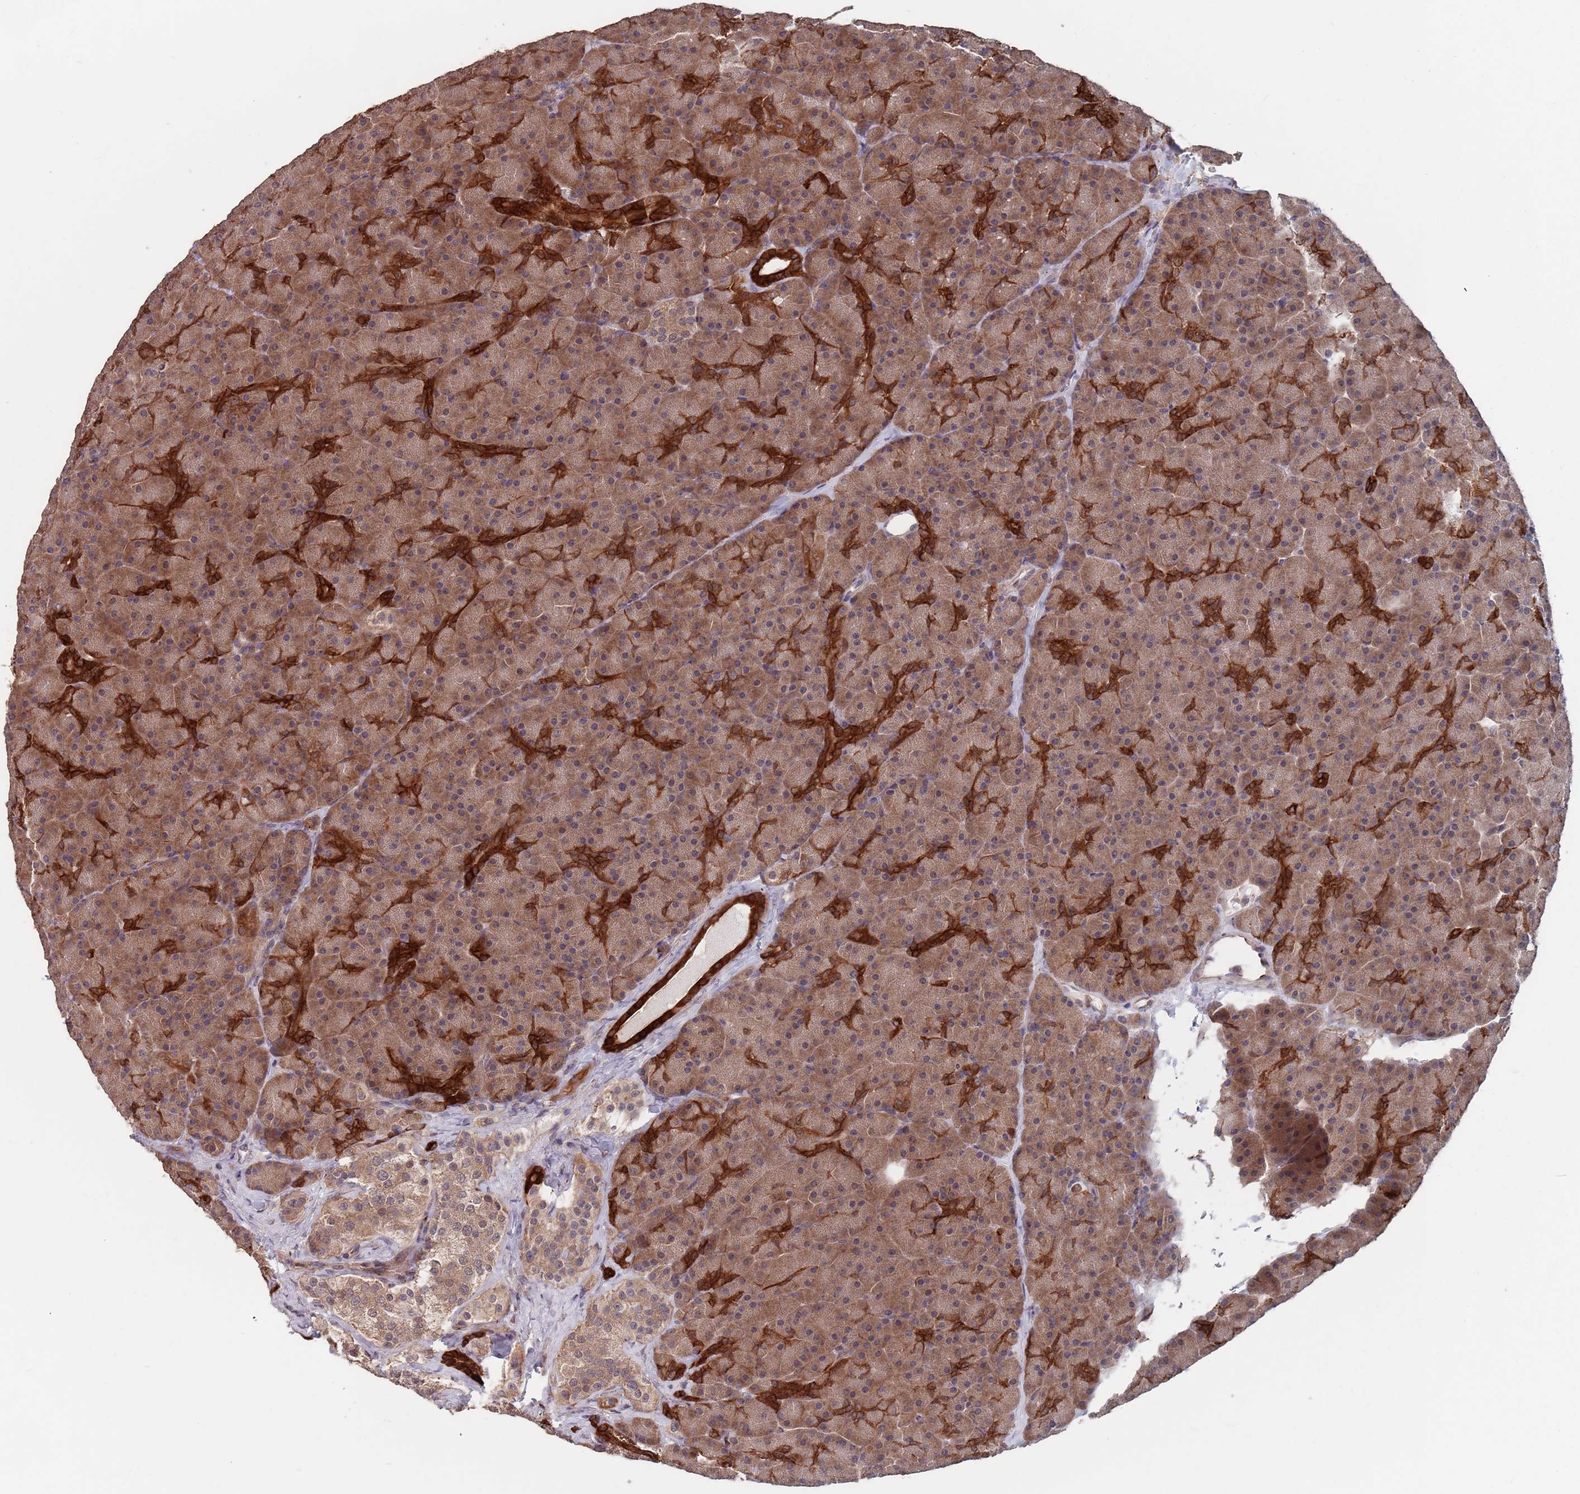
{"staining": {"intensity": "strong", "quantity": ">75%", "location": "cytoplasmic/membranous"}, "tissue": "pancreas", "cell_type": "Exocrine glandular cells", "image_type": "normal", "snomed": [{"axis": "morphology", "description": "Normal tissue, NOS"}, {"axis": "topography", "description": "Pancreas"}], "caption": "High-power microscopy captured an IHC micrograph of unremarkable pancreas, revealing strong cytoplasmic/membranous staining in approximately >75% of exocrine glandular cells.", "gene": "UNC45A", "patient": {"sex": "male", "age": 36}}